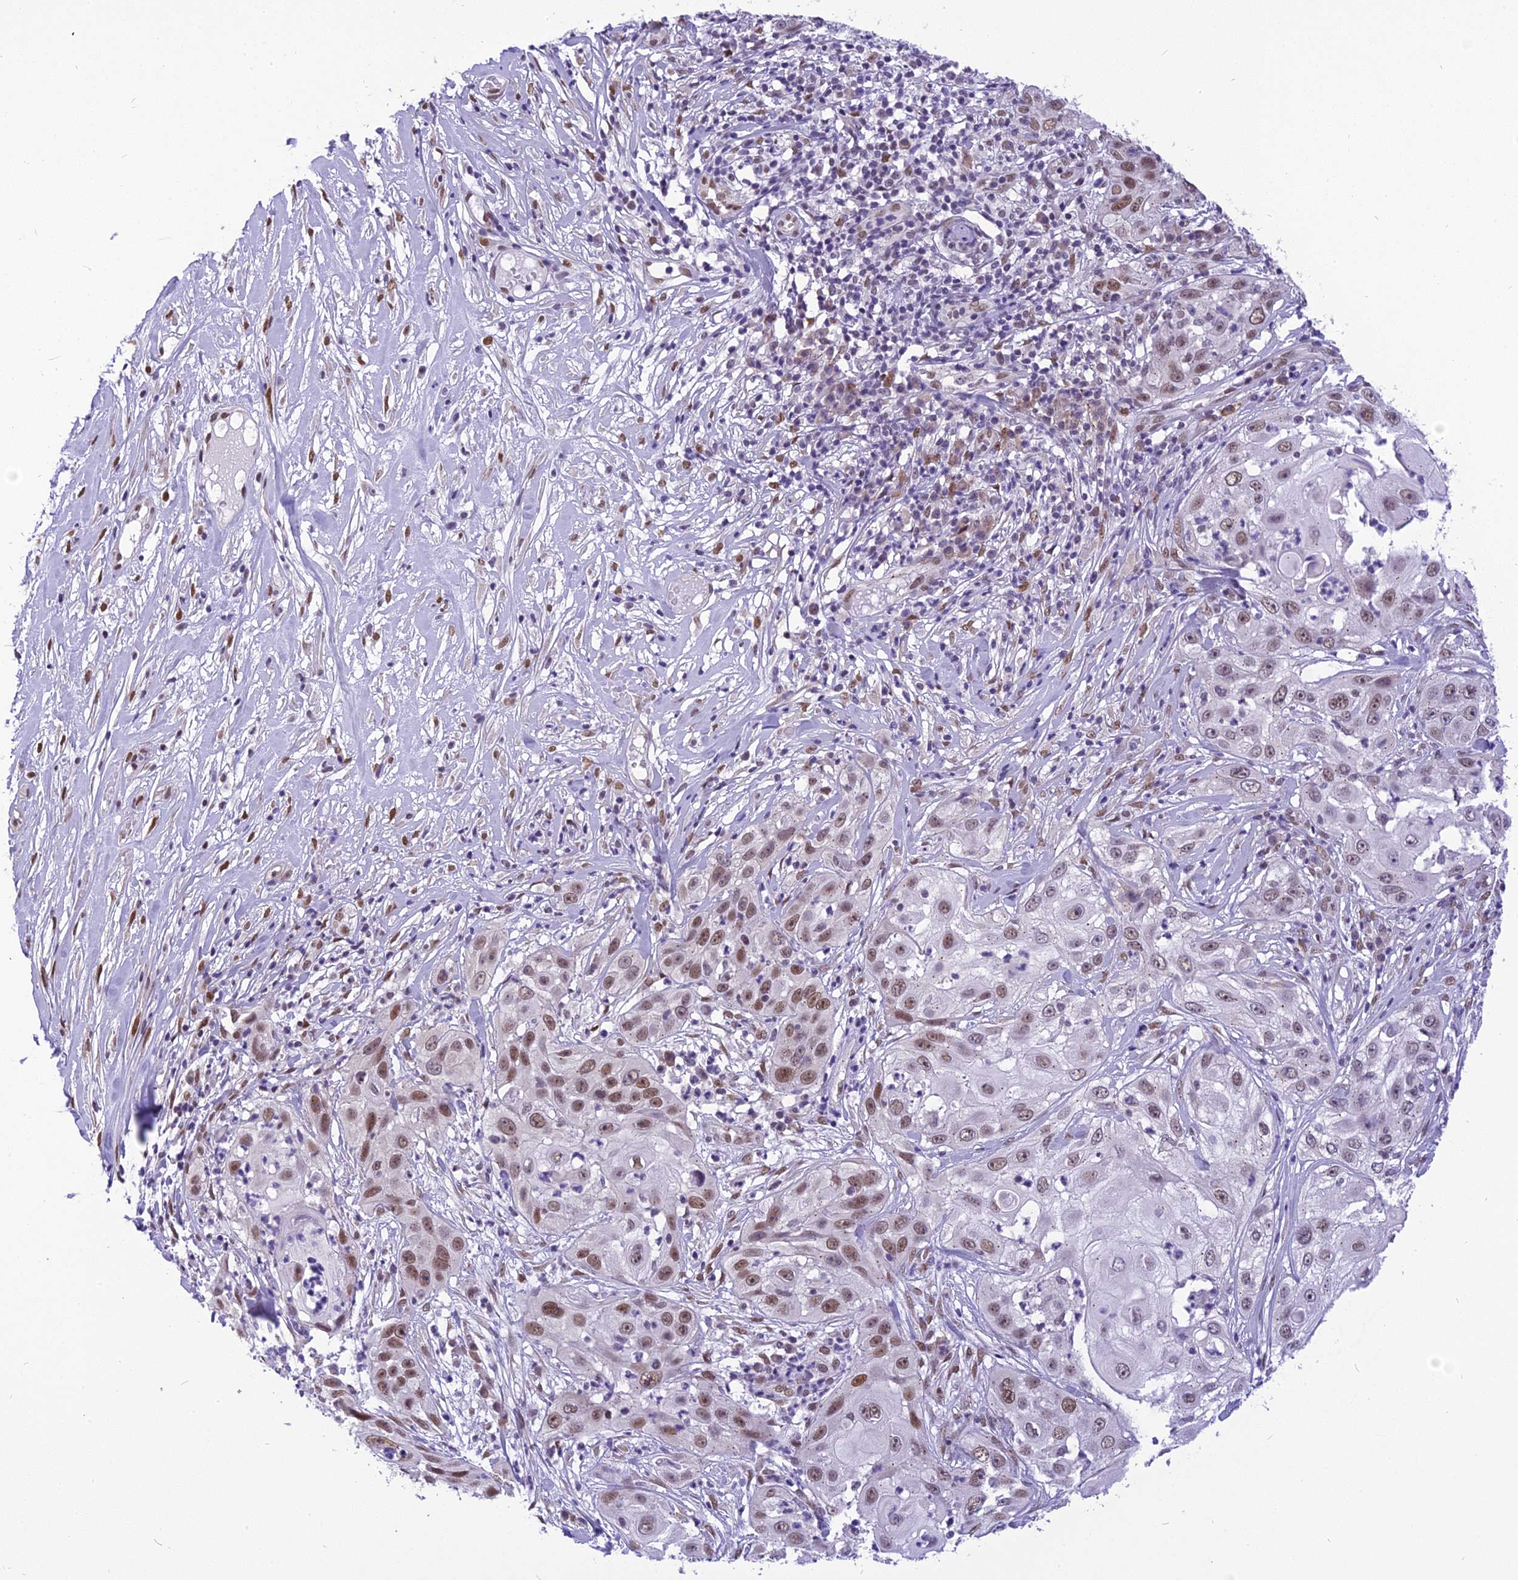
{"staining": {"intensity": "moderate", "quantity": ">75%", "location": "nuclear"}, "tissue": "skin cancer", "cell_type": "Tumor cells", "image_type": "cancer", "snomed": [{"axis": "morphology", "description": "Squamous cell carcinoma, NOS"}, {"axis": "topography", "description": "Skin"}], "caption": "Immunohistochemistry (IHC) of human skin squamous cell carcinoma exhibits medium levels of moderate nuclear staining in approximately >75% of tumor cells. (DAB (3,3'-diaminobenzidine) IHC, brown staining for protein, blue staining for nuclei).", "gene": "IRF2BP1", "patient": {"sex": "female", "age": 44}}